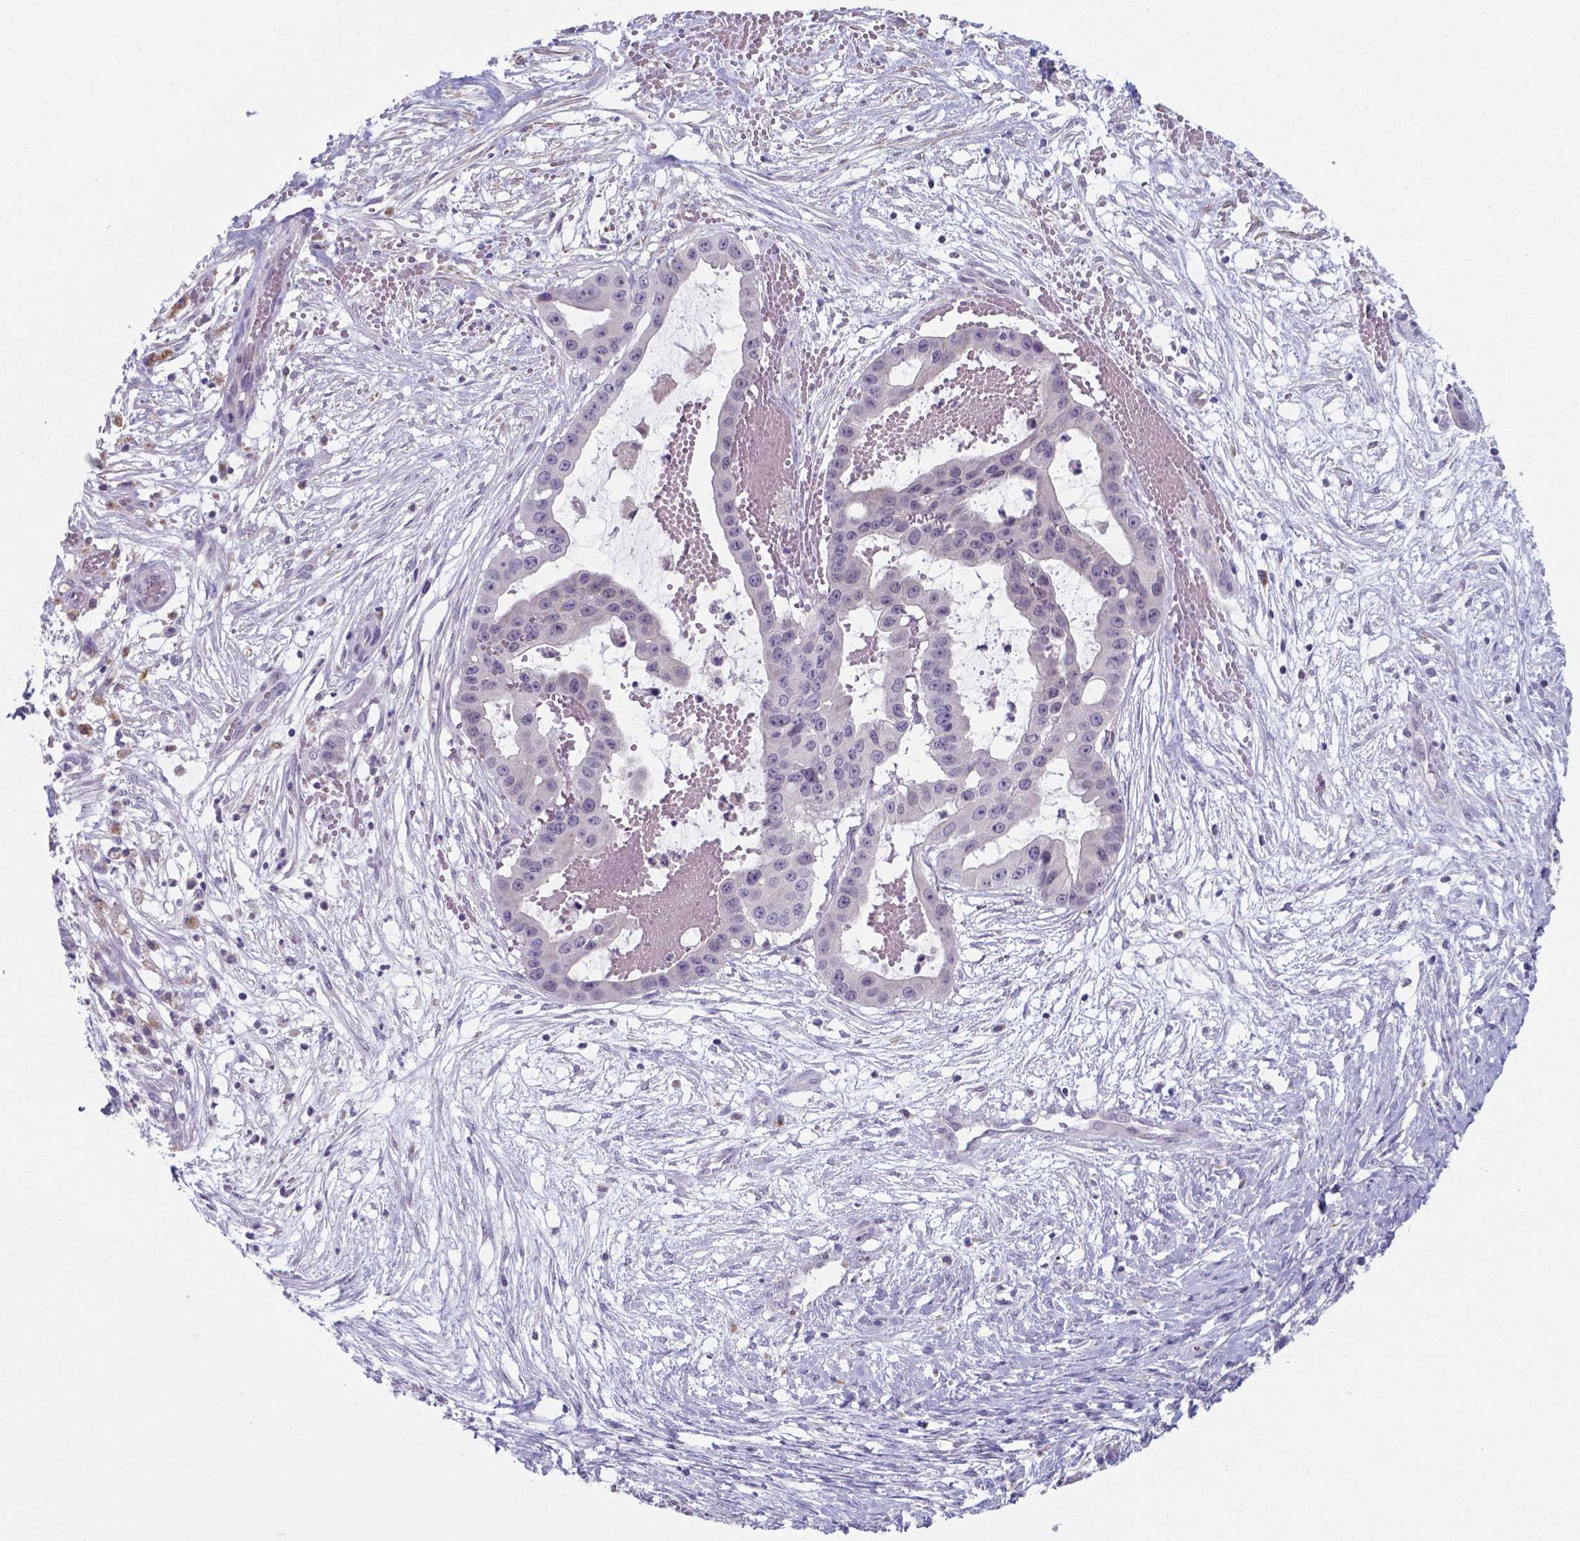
{"staining": {"intensity": "negative", "quantity": "none", "location": "none"}, "tissue": "ovarian cancer", "cell_type": "Tumor cells", "image_type": "cancer", "snomed": [{"axis": "morphology", "description": "Cystadenocarcinoma, serous, NOS"}, {"axis": "topography", "description": "Ovary"}], "caption": "The micrograph reveals no staining of tumor cells in ovarian serous cystadenocarcinoma.", "gene": "AP5B1", "patient": {"sex": "female", "age": 56}}